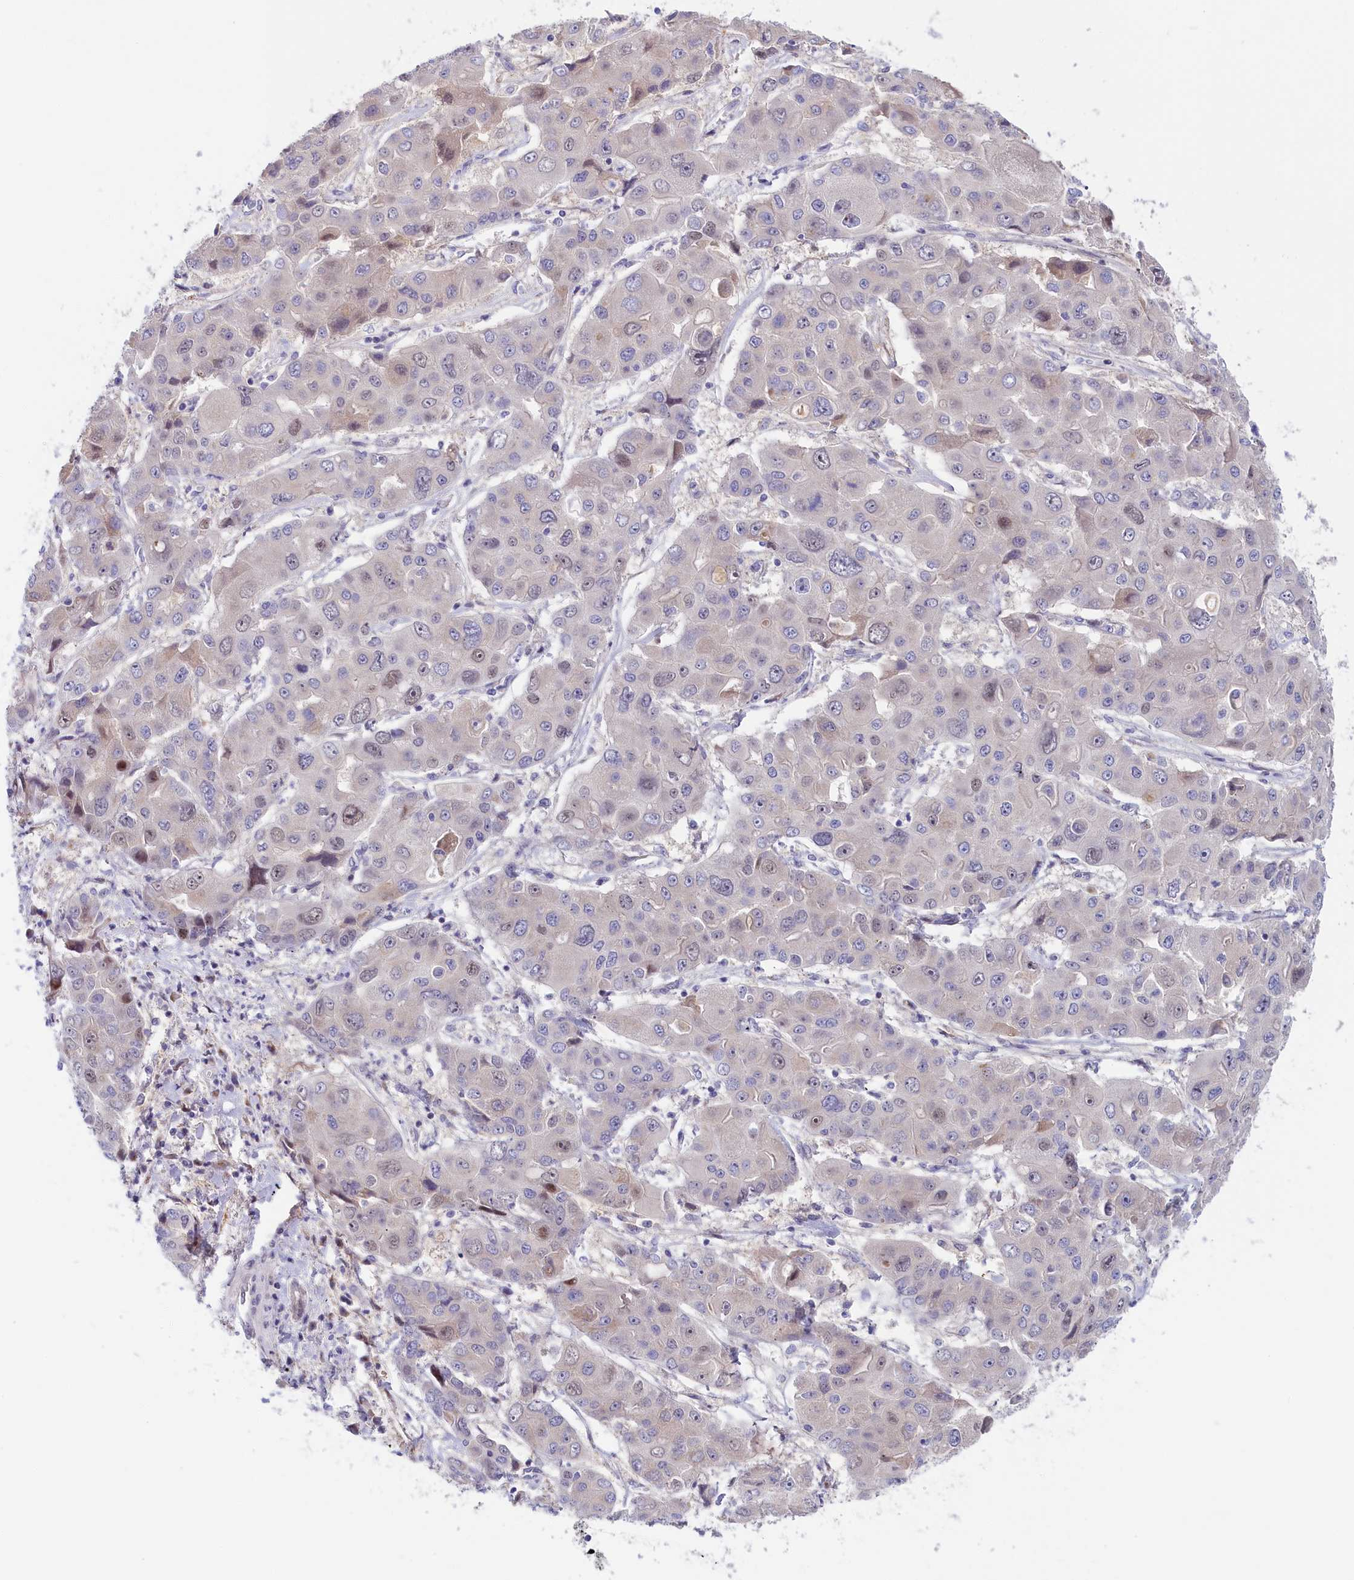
{"staining": {"intensity": "negative", "quantity": "none", "location": "none"}, "tissue": "liver cancer", "cell_type": "Tumor cells", "image_type": "cancer", "snomed": [{"axis": "morphology", "description": "Cholangiocarcinoma"}, {"axis": "topography", "description": "Liver"}], "caption": "Immunohistochemistry photomicrograph of neoplastic tissue: liver cholangiocarcinoma stained with DAB displays no significant protein staining in tumor cells. Brightfield microscopy of immunohistochemistry stained with DAB (3,3'-diaminobenzidine) (brown) and hematoxylin (blue), captured at high magnification.", "gene": "CHST12", "patient": {"sex": "male", "age": 67}}